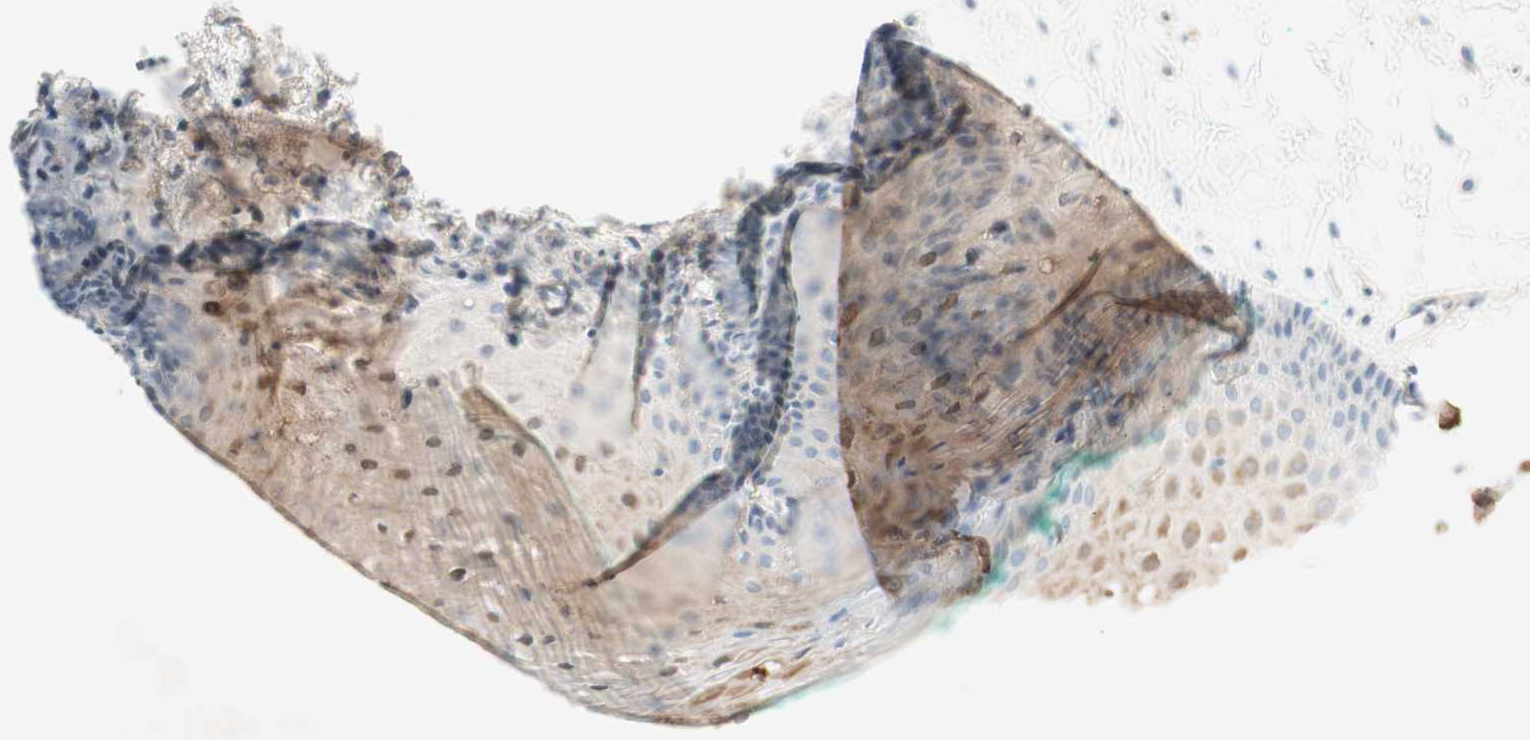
{"staining": {"intensity": "weak", "quantity": "25%-75%", "location": "cytoplasmic/membranous,nuclear"}, "tissue": "oral mucosa", "cell_type": "Squamous epithelial cells", "image_type": "normal", "snomed": [{"axis": "morphology", "description": "Normal tissue, NOS"}, {"axis": "topography", "description": "Skeletal muscle"}, {"axis": "topography", "description": "Oral tissue"}, {"axis": "topography", "description": "Peripheral nerve tissue"}], "caption": "Immunohistochemical staining of normal oral mucosa demonstrates 25%-75% levels of weak cytoplasmic/membranous,nuclear protein expression in approximately 25%-75% of squamous epithelial cells.", "gene": "ENTREP2", "patient": {"sex": "female", "age": 84}}